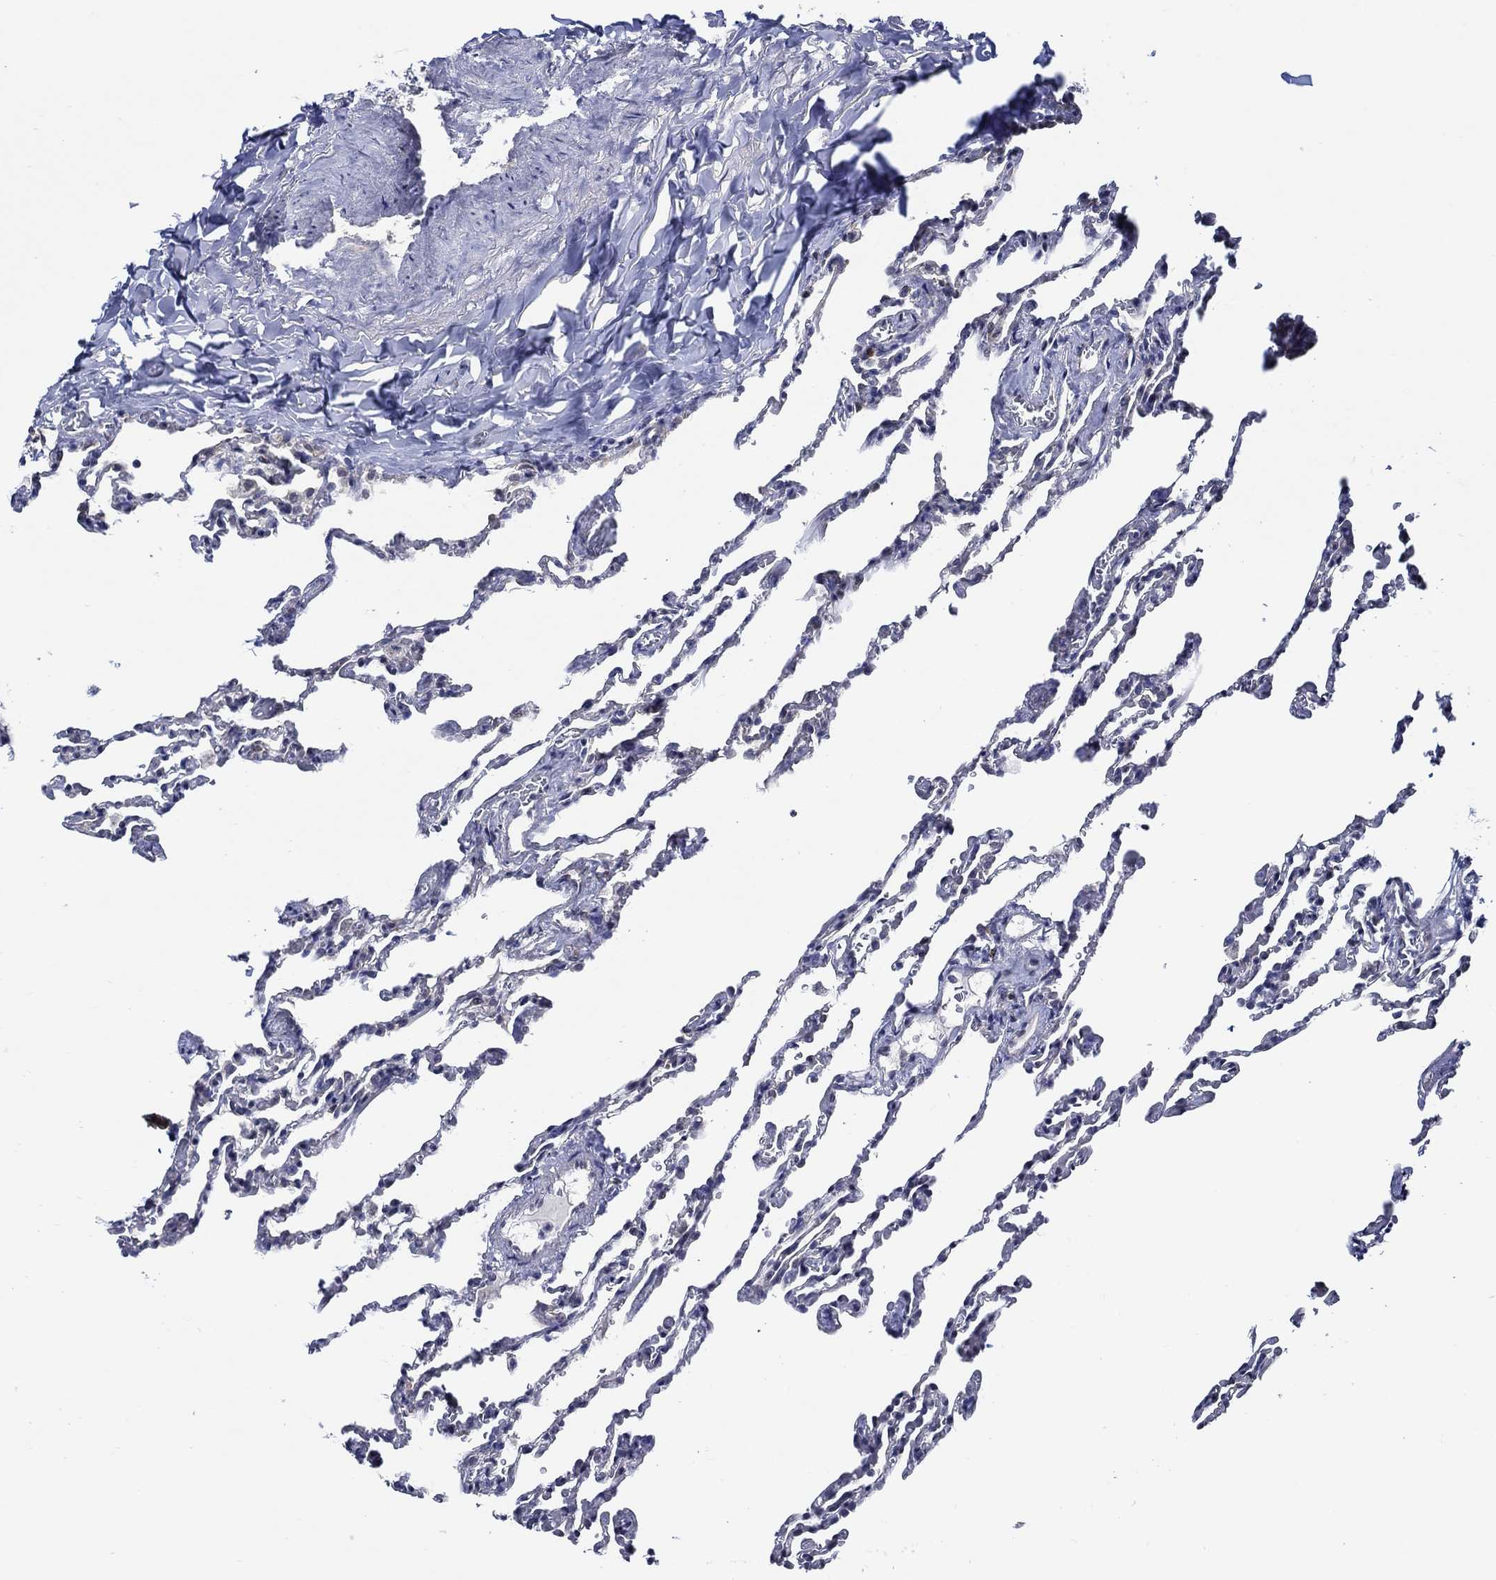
{"staining": {"intensity": "negative", "quantity": "none", "location": "none"}, "tissue": "lung", "cell_type": "Alveolar cells", "image_type": "normal", "snomed": [{"axis": "morphology", "description": "Normal tissue, NOS"}, {"axis": "topography", "description": "Lung"}], "caption": "Image shows no protein positivity in alveolar cells of normal lung. The staining was performed using DAB to visualize the protein expression in brown, while the nuclei were stained in blue with hematoxylin (Magnification: 20x).", "gene": "C8orf48", "patient": {"sex": "female", "age": 43}}